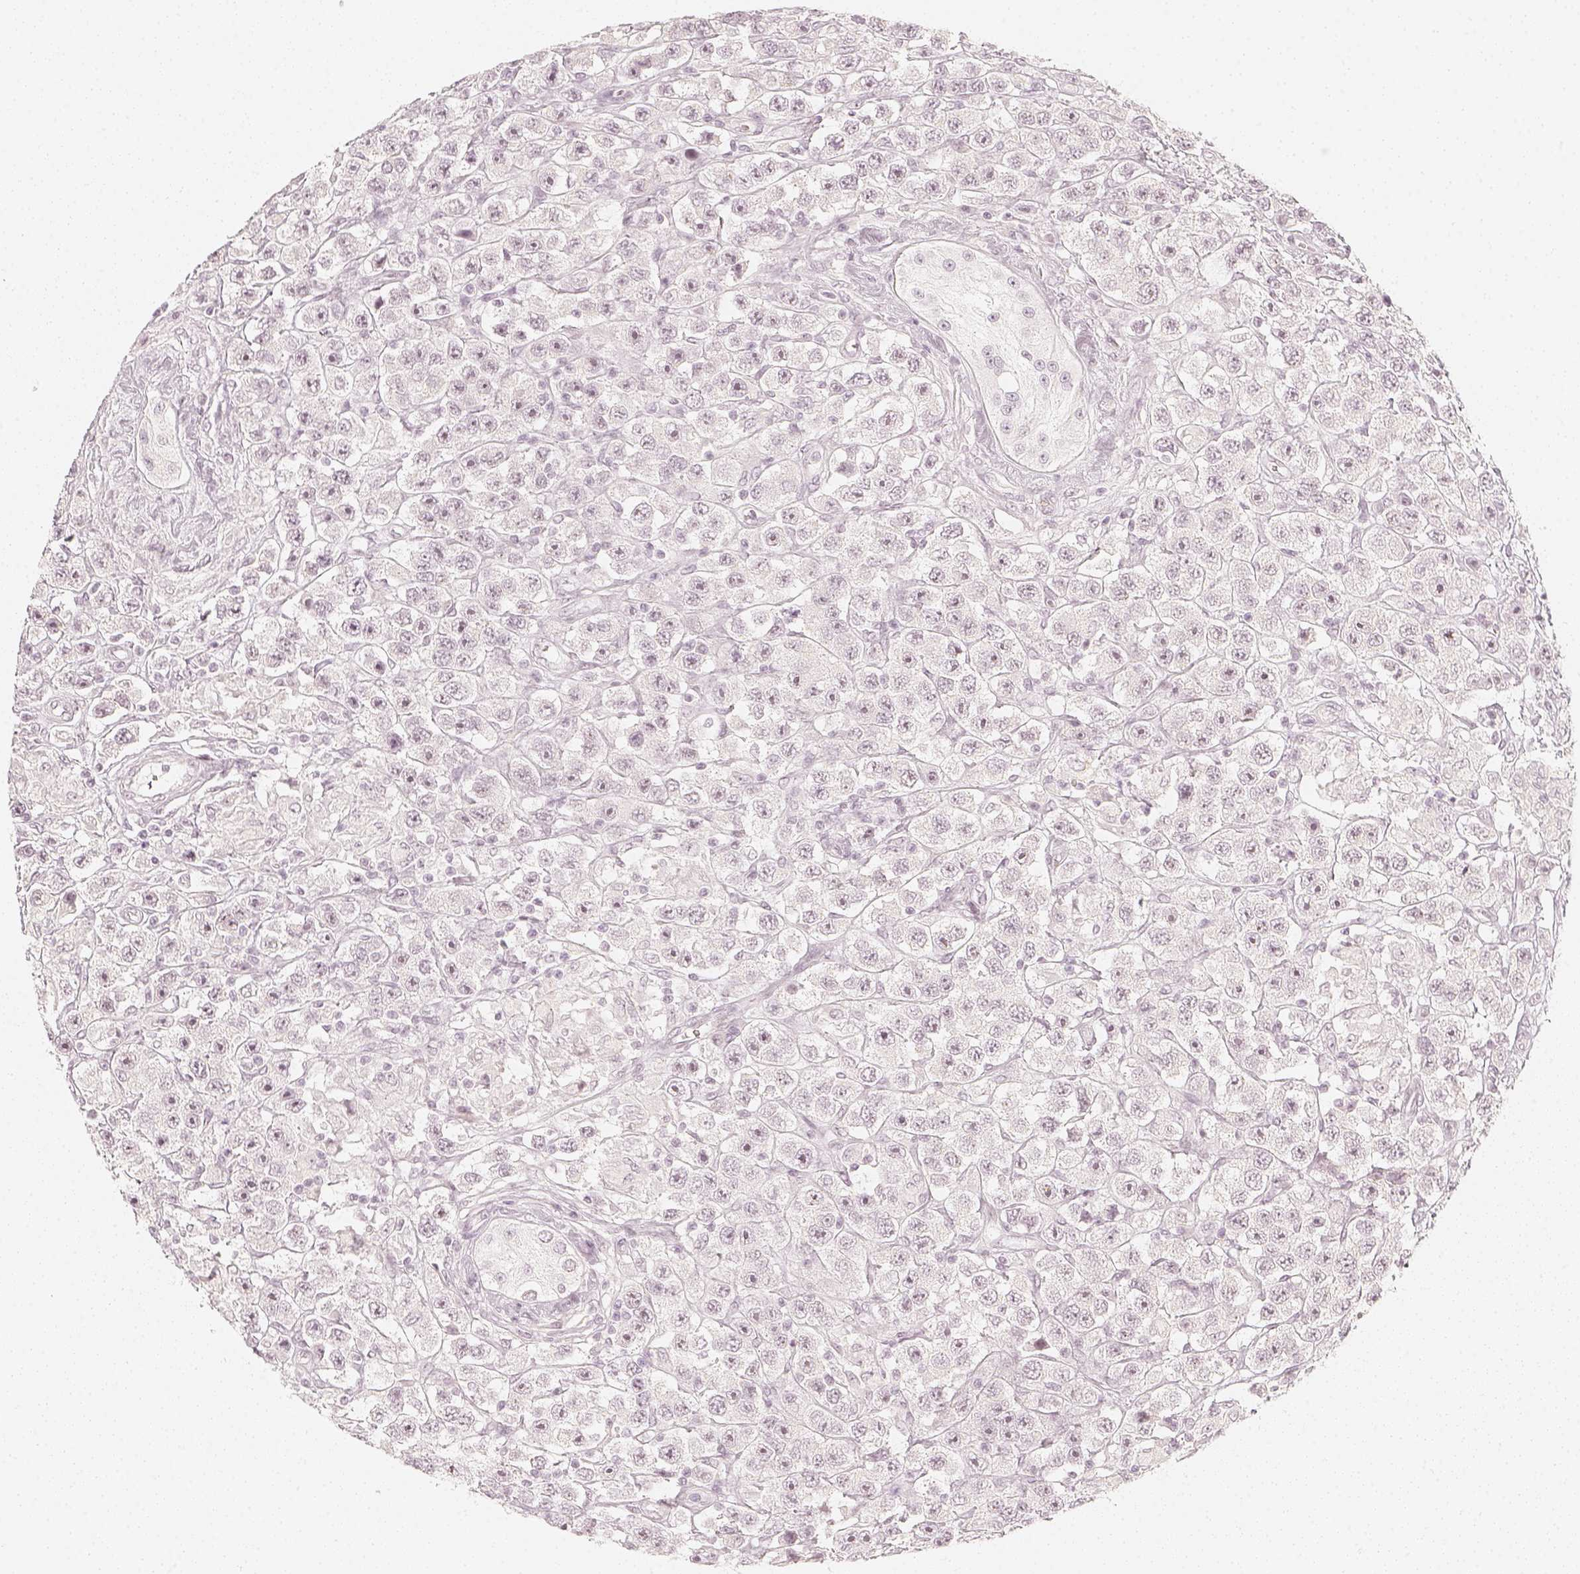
{"staining": {"intensity": "negative", "quantity": "none", "location": "none"}, "tissue": "testis cancer", "cell_type": "Tumor cells", "image_type": "cancer", "snomed": [{"axis": "morphology", "description": "Seminoma, NOS"}, {"axis": "topography", "description": "Testis"}], "caption": "Tumor cells are negative for protein expression in human testis seminoma. (Immunohistochemistry (ihc), brightfield microscopy, high magnification).", "gene": "KRTAP2-1", "patient": {"sex": "male", "age": 45}}